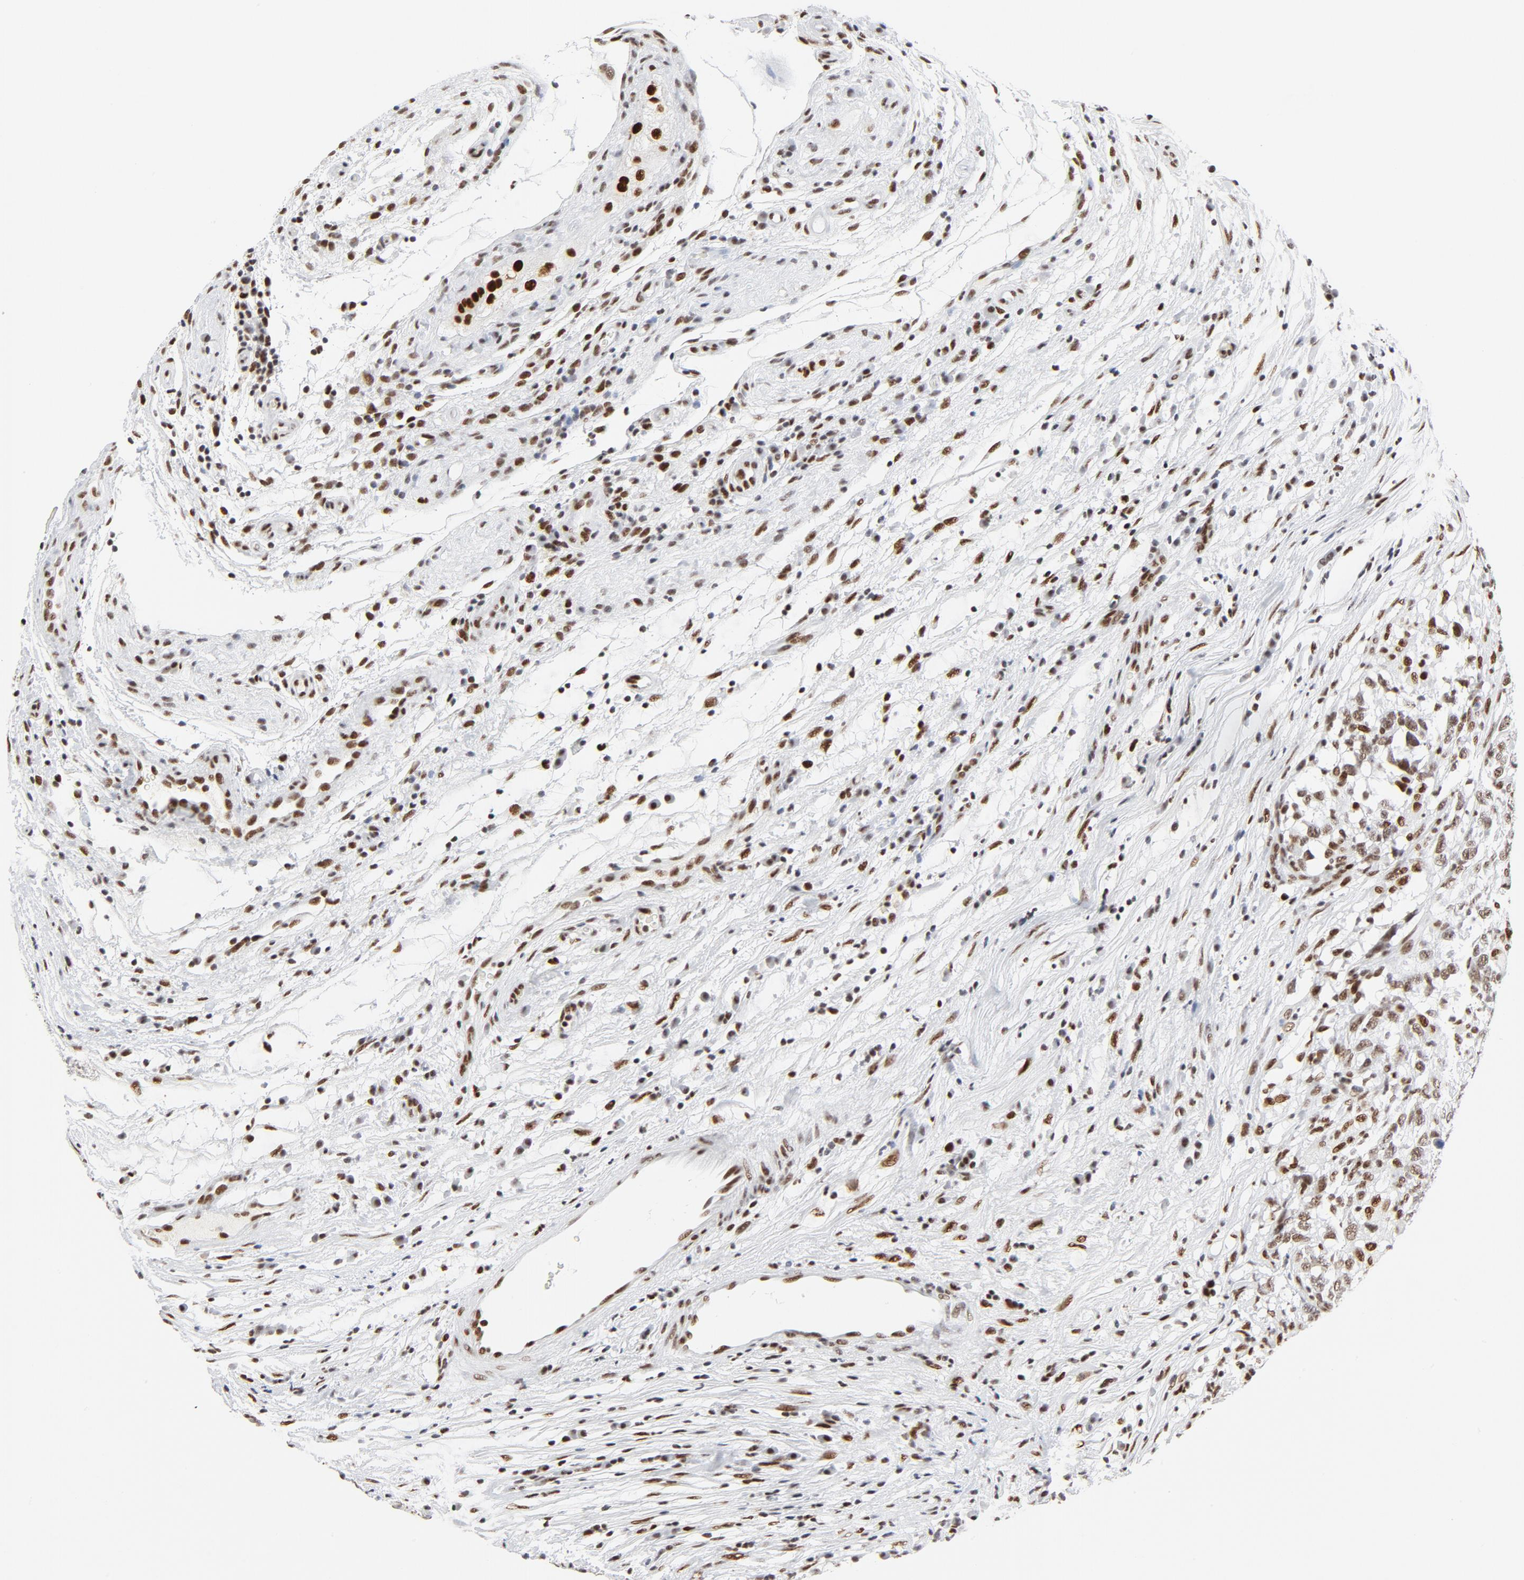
{"staining": {"intensity": "moderate", "quantity": ">75%", "location": "nuclear"}, "tissue": "testis cancer", "cell_type": "Tumor cells", "image_type": "cancer", "snomed": [{"axis": "morphology", "description": "Carcinoma, Embryonal, NOS"}, {"axis": "topography", "description": "Testis"}], "caption": "Tumor cells exhibit medium levels of moderate nuclear staining in about >75% of cells in human embryonal carcinoma (testis). (Stains: DAB (3,3'-diaminobenzidine) in brown, nuclei in blue, Microscopy: brightfield microscopy at high magnification).", "gene": "GTF2H1", "patient": {"sex": "male", "age": 26}}